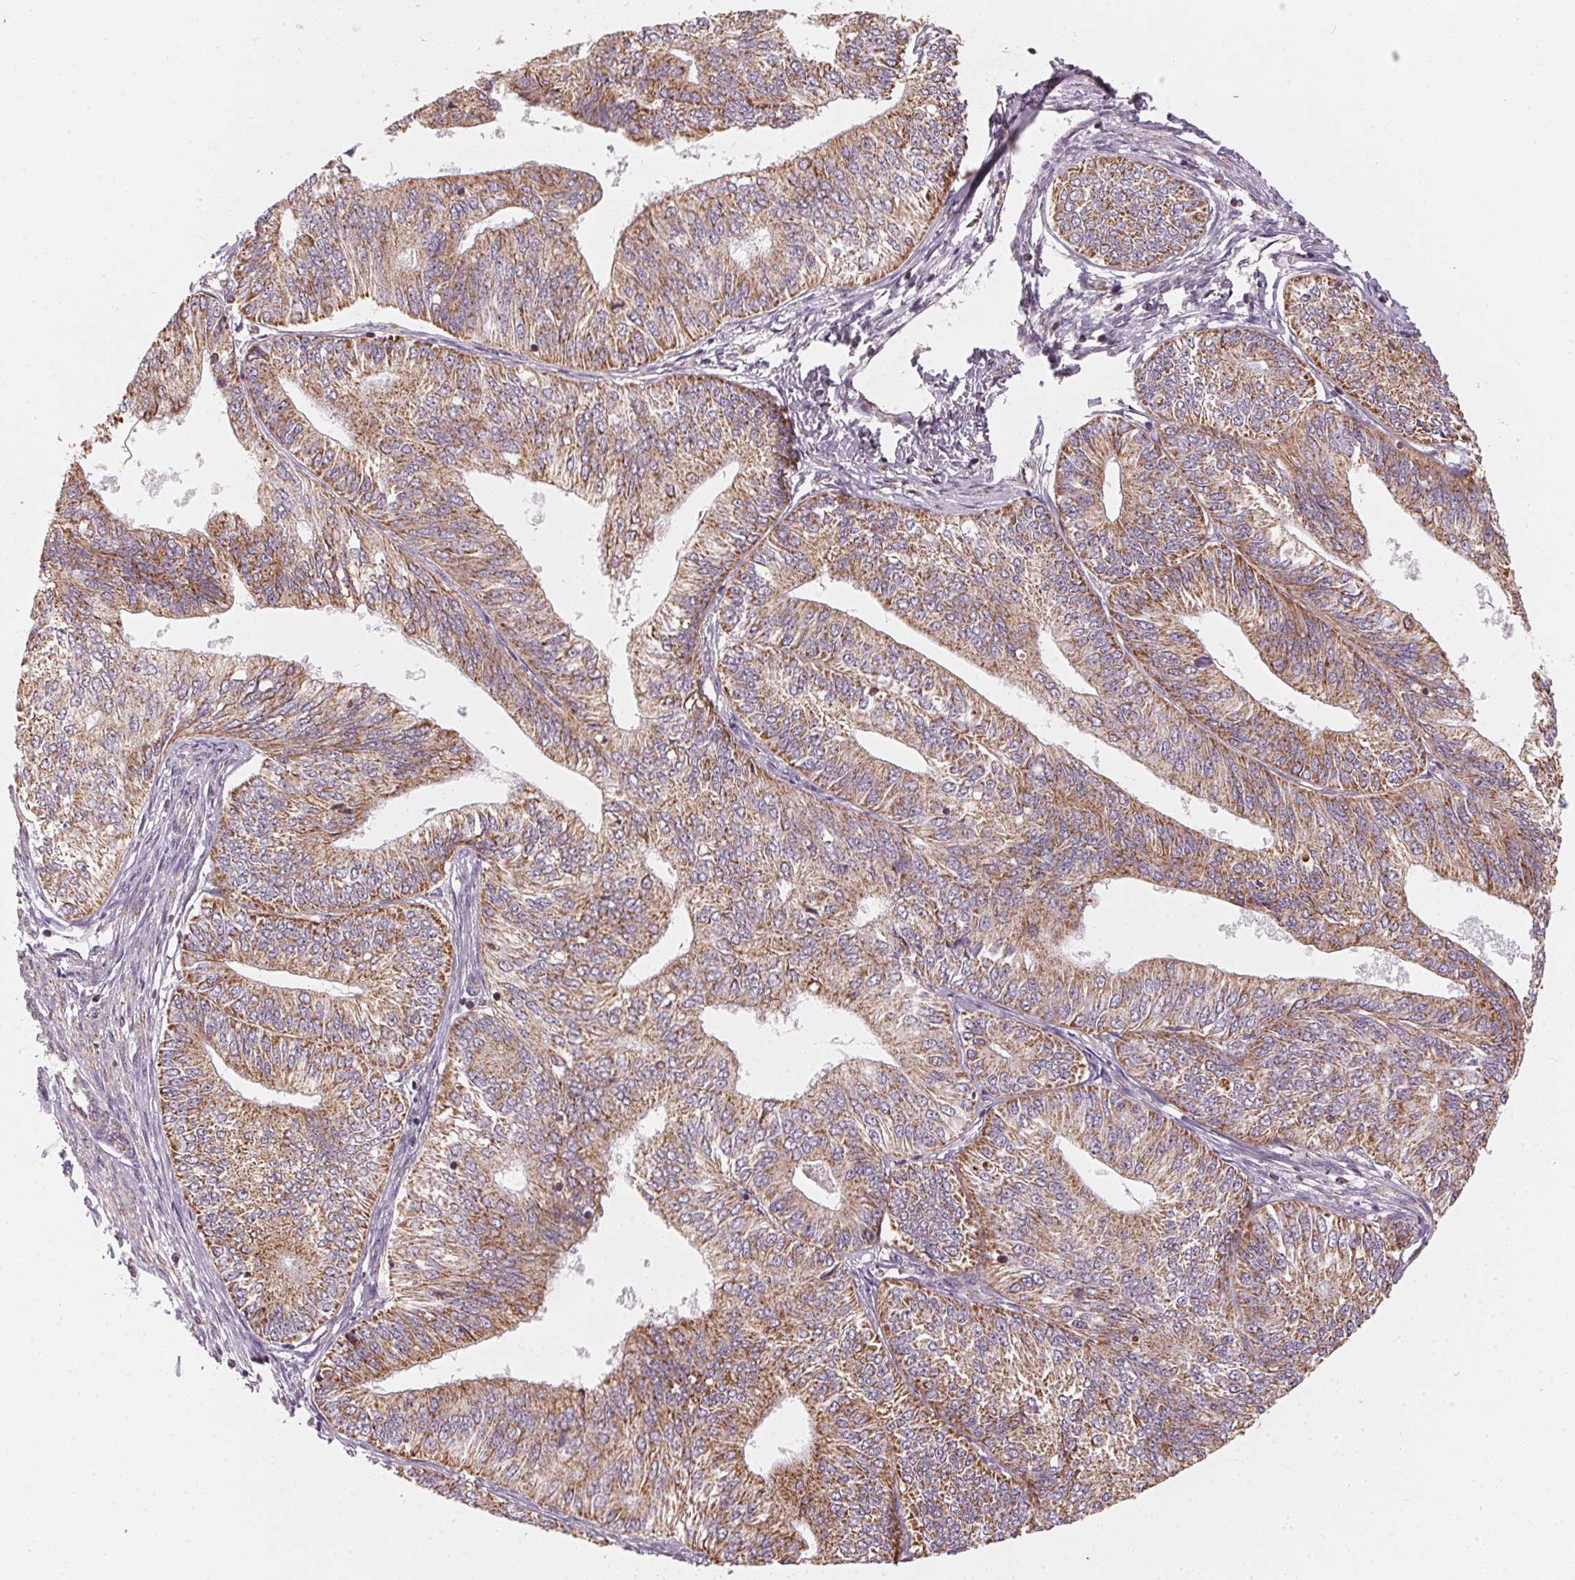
{"staining": {"intensity": "moderate", "quantity": ">75%", "location": "cytoplasmic/membranous"}, "tissue": "endometrial cancer", "cell_type": "Tumor cells", "image_type": "cancer", "snomed": [{"axis": "morphology", "description": "Adenocarcinoma, NOS"}, {"axis": "topography", "description": "Endometrium"}], "caption": "Endometrial cancer (adenocarcinoma) tissue reveals moderate cytoplasmic/membranous positivity in approximately >75% of tumor cells", "gene": "MATCAP1", "patient": {"sex": "female", "age": 58}}